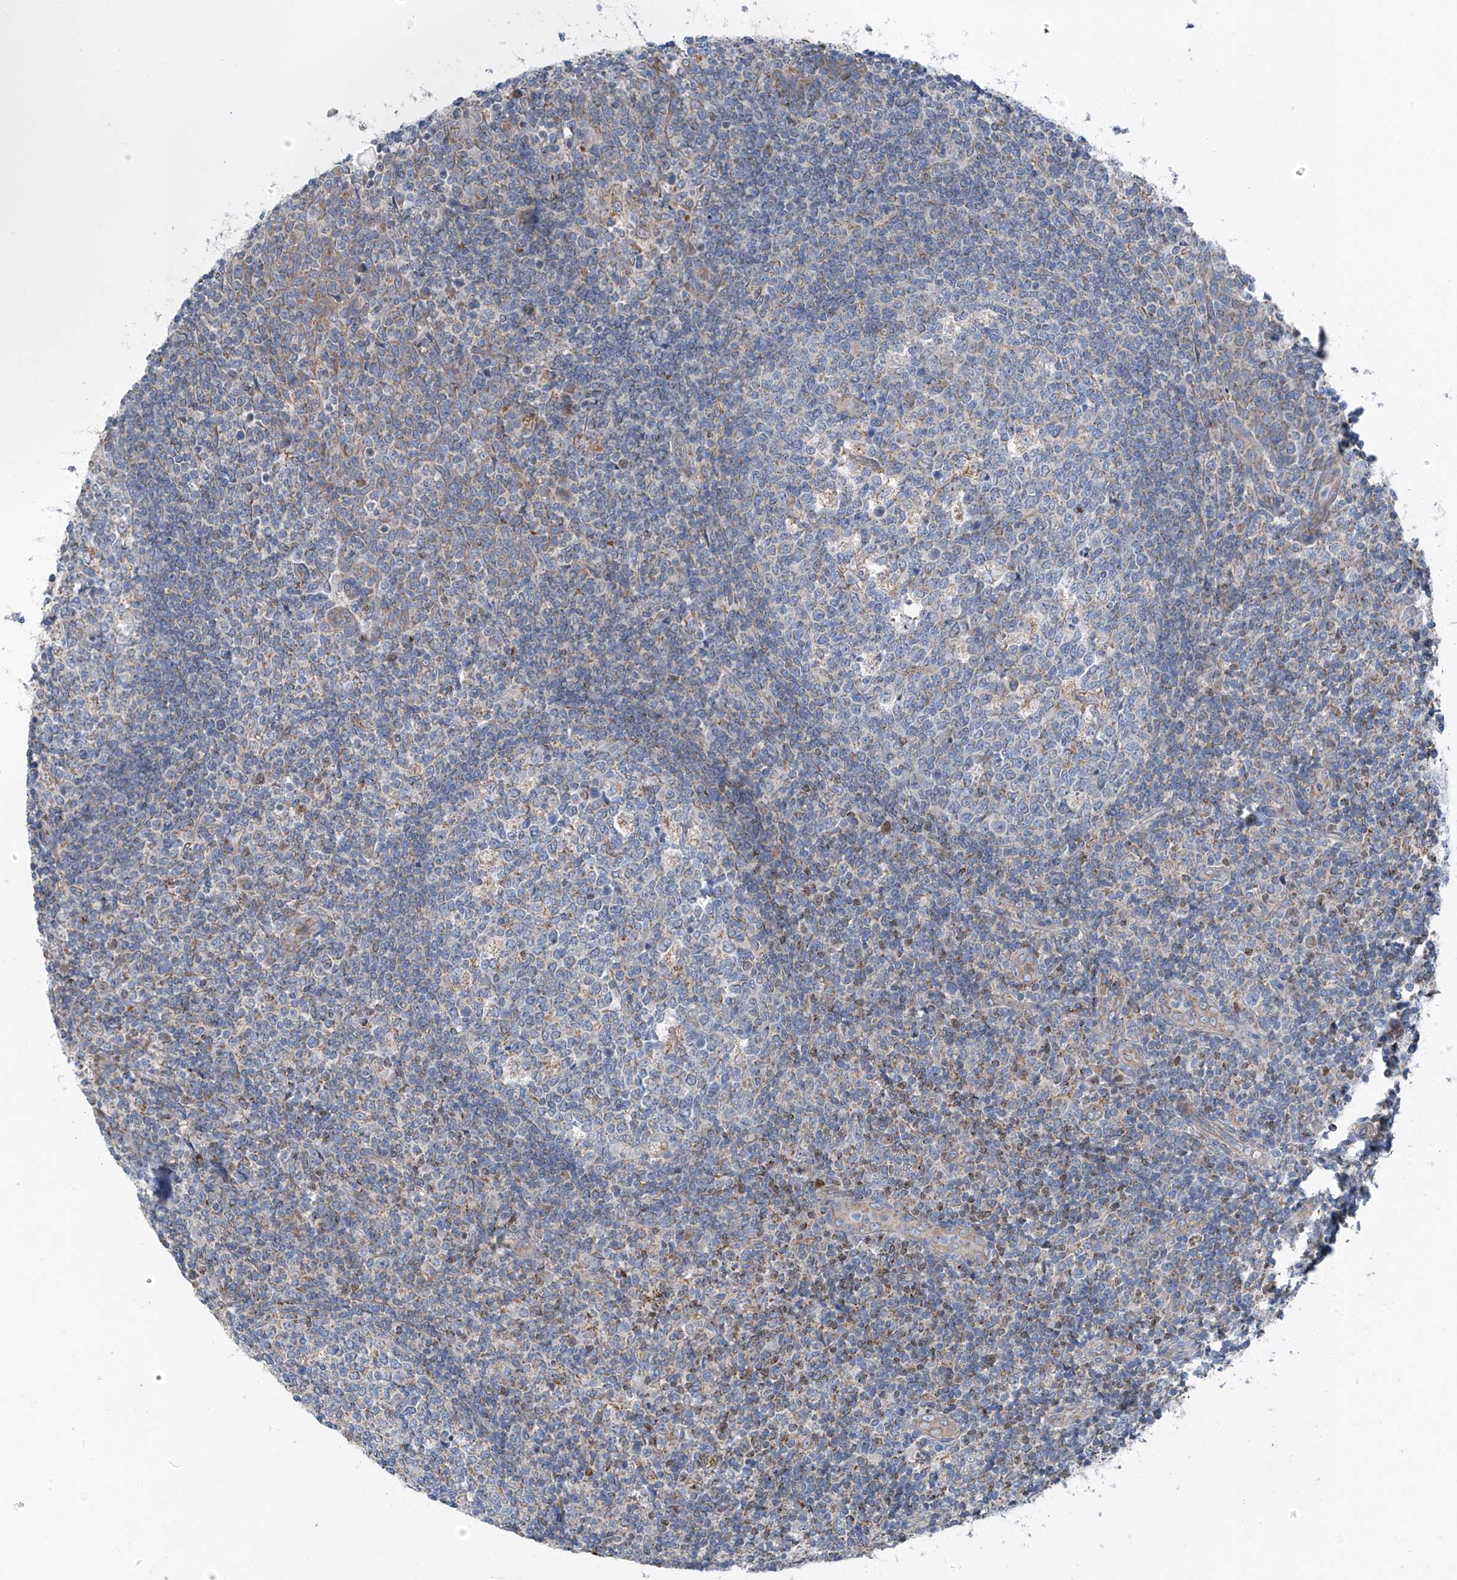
{"staining": {"intensity": "negative", "quantity": "none", "location": "none"}, "tissue": "tonsil", "cell_type": "Germinal center cells", "image_type": "normal", "snomed": [{"axis": "morphology", "description": "Normal tissue, NOS"}, {"axis": "topography", "description": "Tonsil"}], "caption": "This is a histopathology image of immunohistochemistry staining of benign tonsil, which shows no staining in germinal center cells.", "gene": "EOMES", "patient": {"sex": "female", "age": 19}}